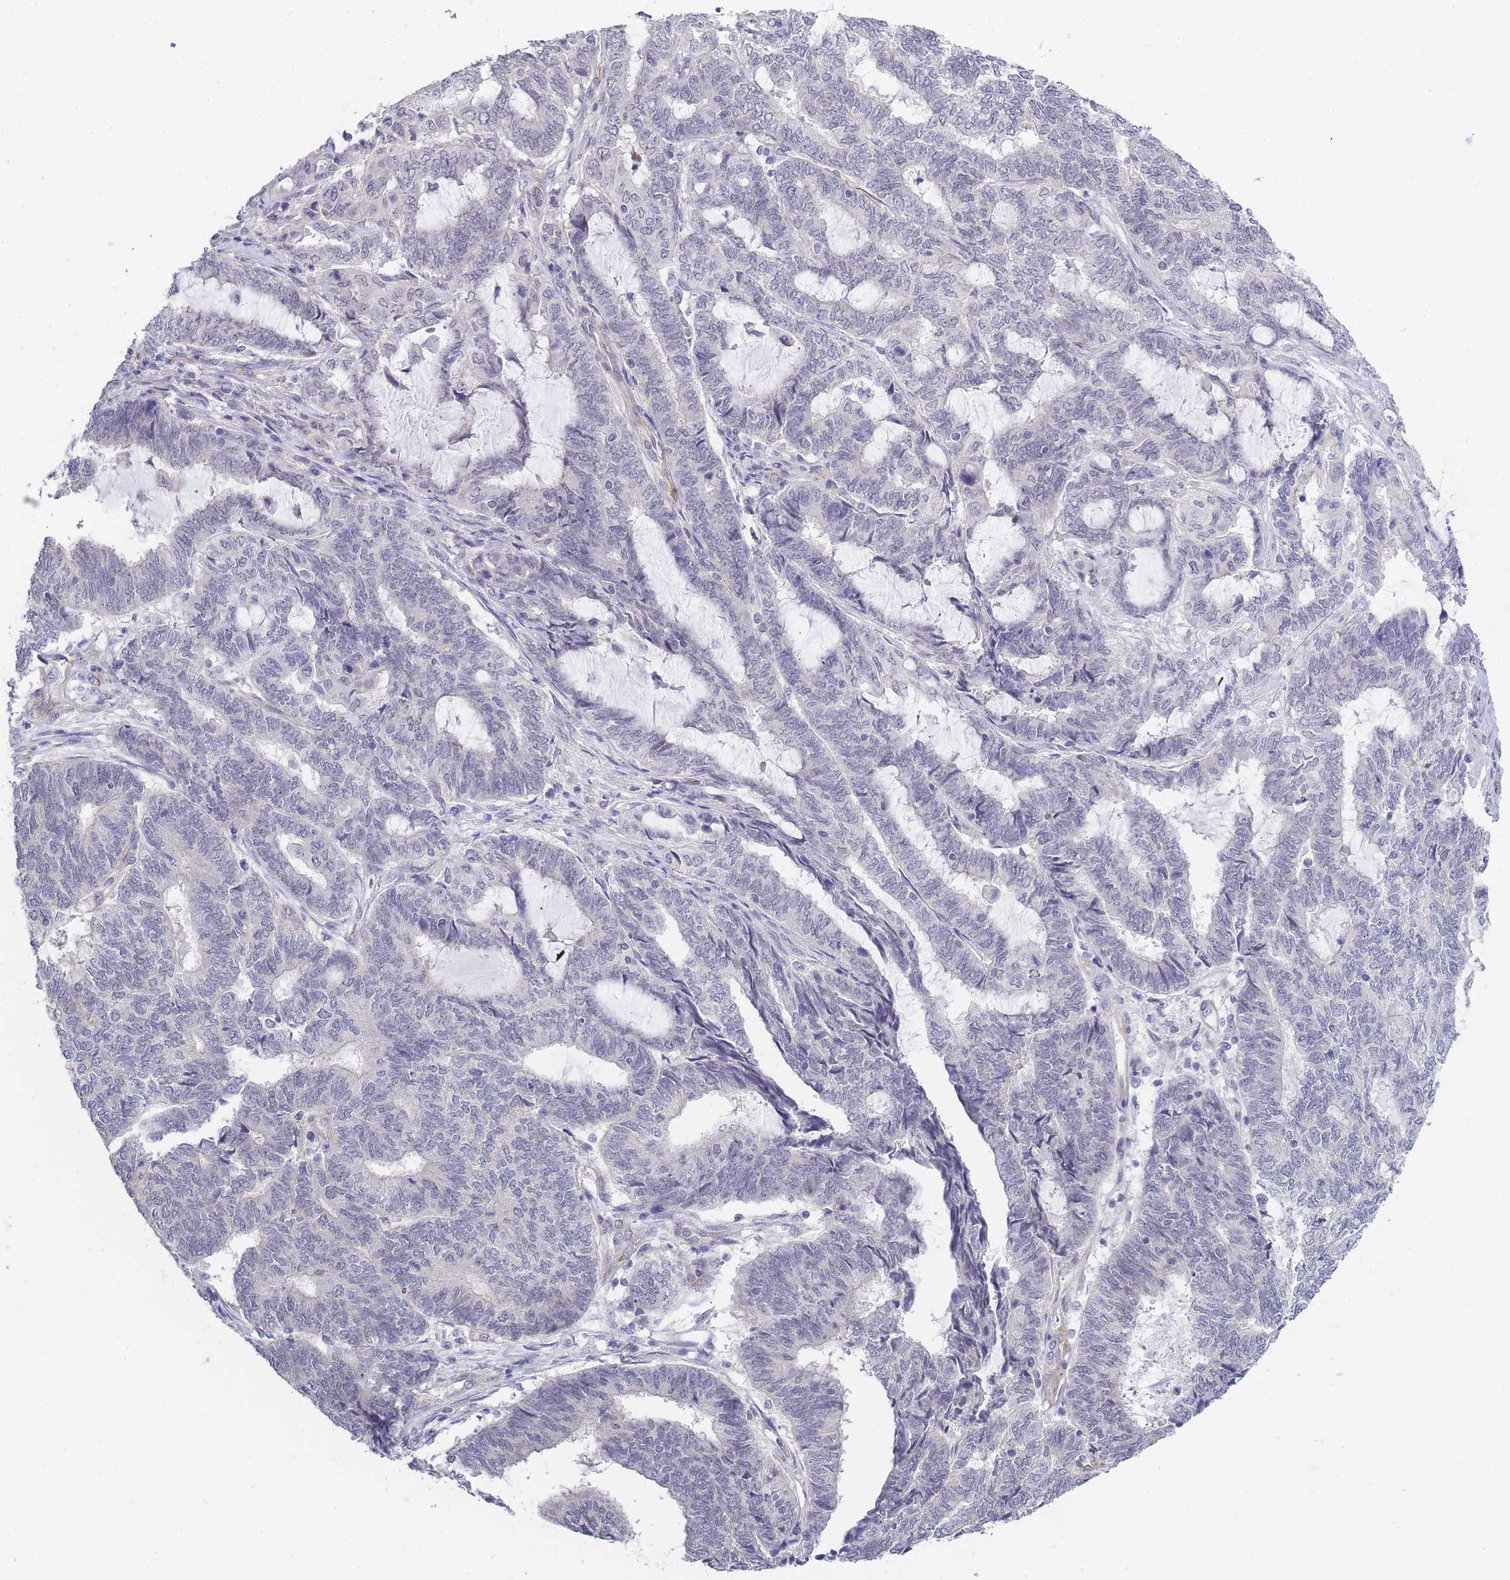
{"staining": {"intensity": "negative", "quantity": "none", "location": "none"}, "tissue": "endometrial cancer", "cell_type": "Tumor cells", "image_type": "cancer", "snomed": [{"axis": "morphology", "description": "Adenocarcinoma, NOS"}, {"axis": "topography", "description": "Uterus"}, {"axis": "topography", "description": "Endometrium"}], "caption": "A high-resolution micrograph shows immunohistochemistry (IHC) staining of endometrial cancer, which reveals no significant staining in tumor cells.", "gene": "C19orf25", "patient": {"sex": "female", "age": 70}}